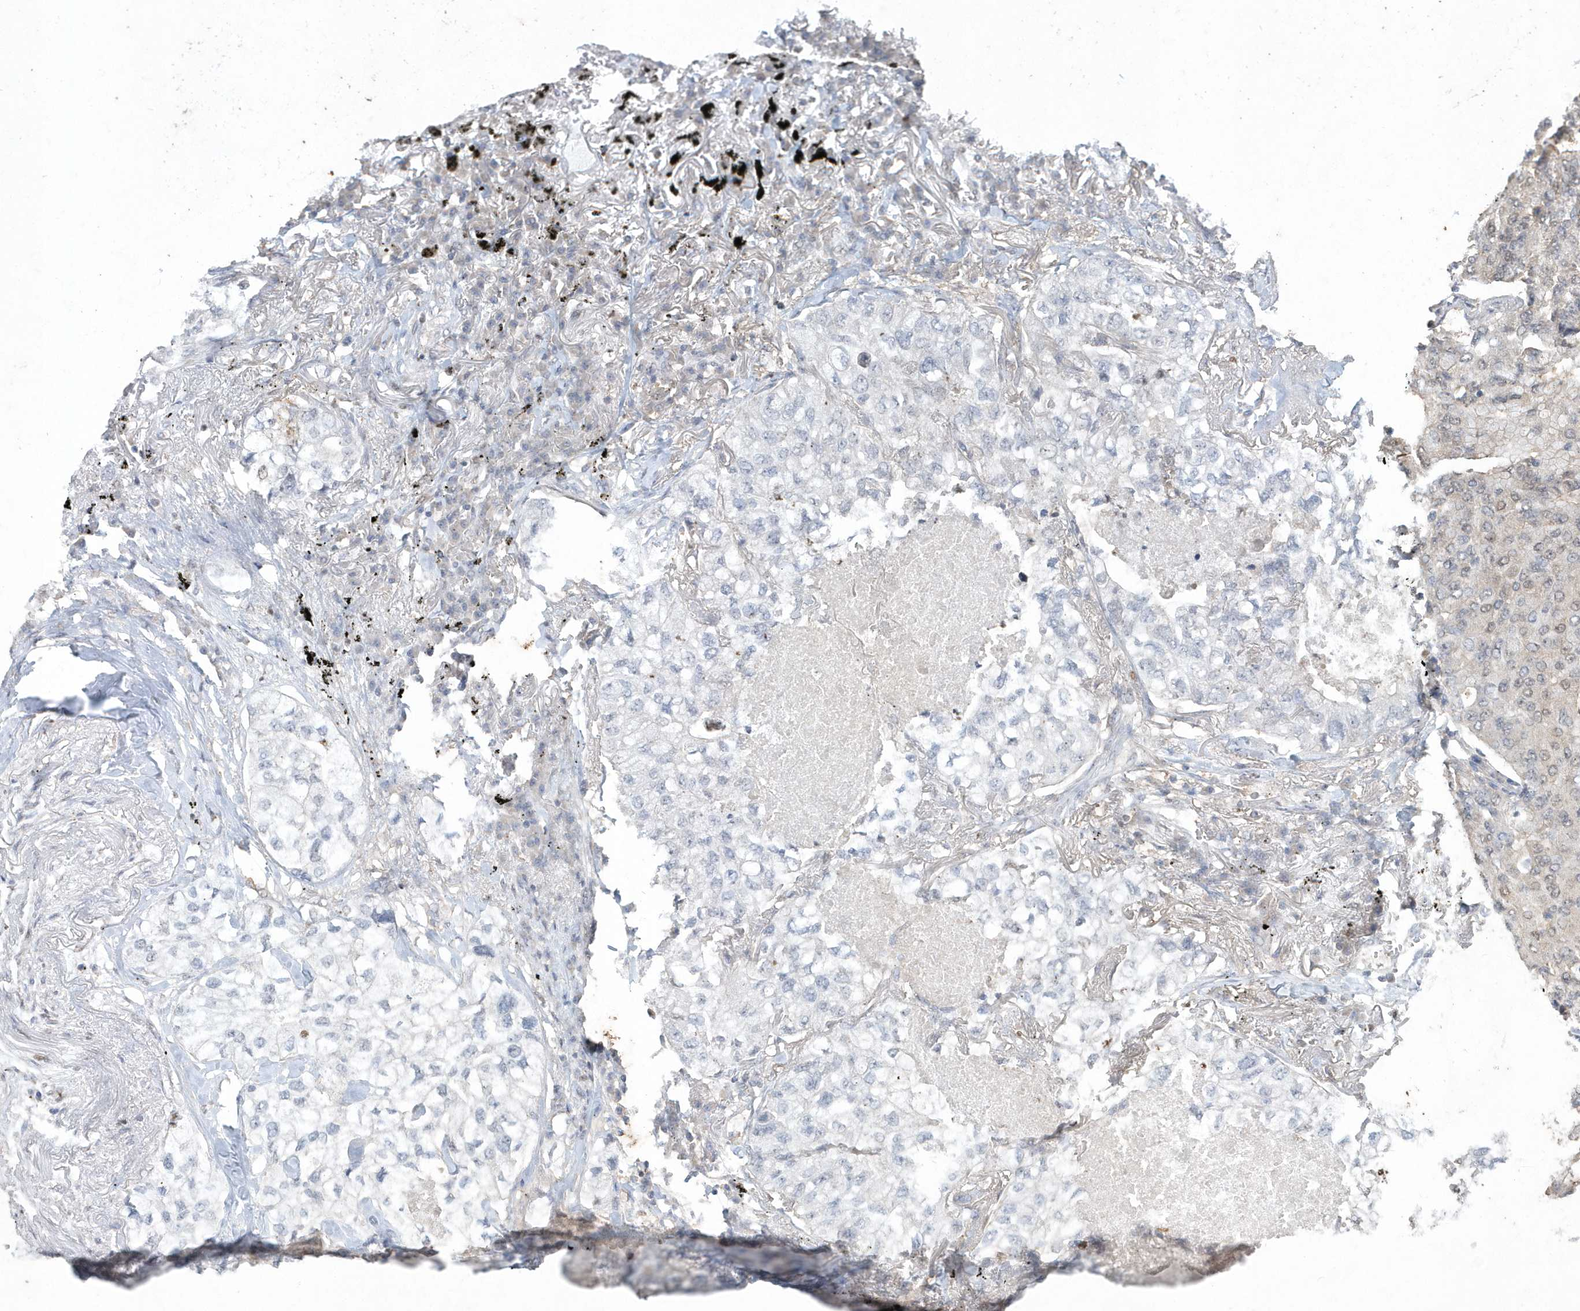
{"staining": {"intensity": "negative", "quantity": "none", "location": "none"}, "tissue": "lung cancer", "cell_type": "Tumor cells", "image_type": "cancer", "snomed": [{"axis": "morphology", "description": "Adenocarcinoma, NOS"}, {"axis": "topography", "description": "Lung"}], "caption": "Immunohistochemistry micrograph of lung cancer (adenocarcinoma) stained for a protein (brown), which exhibits no staining in tumor cells. Nuclei are stained in blue.", "gene": "AKR7A2", "patient": {"sex": "male", "age": 65}}